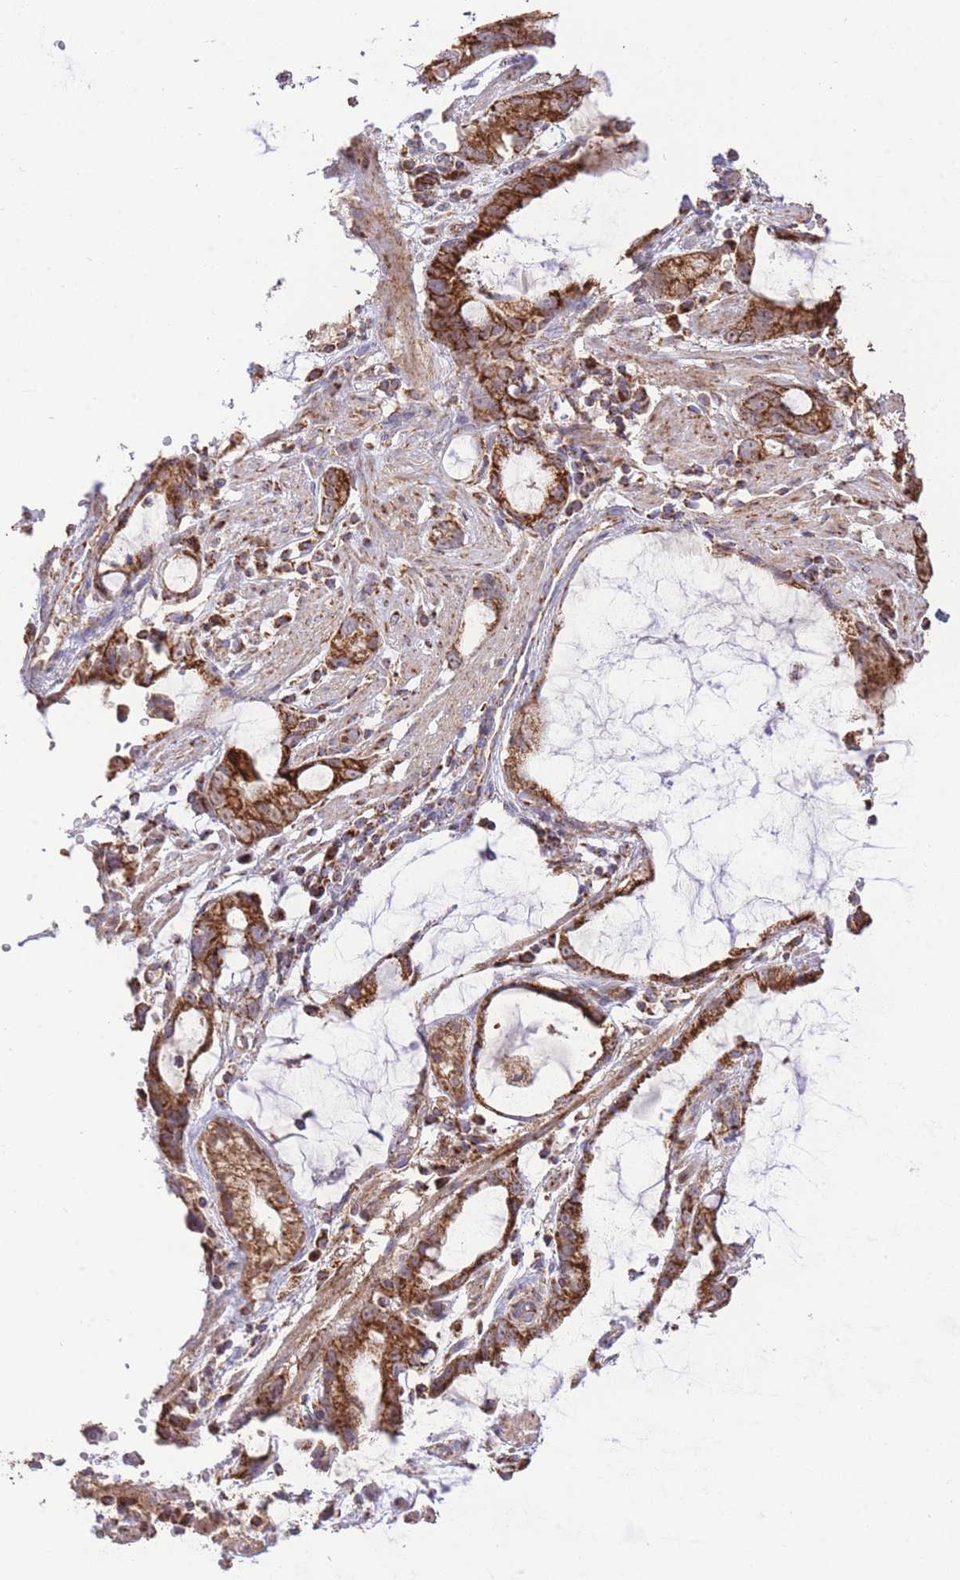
{"staining": {"intensity": "strong", "quantity": ">75%", "location": "cytoplasmic/membranous"}, "tissue": "stomach cancer", "cell_type": "Tumor cells", "image_type": "cancer", "snomed": [{"axis": "morphology", "description": "Adenocarcinoma, NOS"}, {"axis": "topography", "description": "Stomach"}], "caption": "Brown immunohistochemical staining in human stomach cancer (adenocarcinoma) exhibits strong cytoplasmic/membranous positivity in about >75% of tumor cells.", "gene": "PREP", "patient": {"sex": "male", "age": 55}}